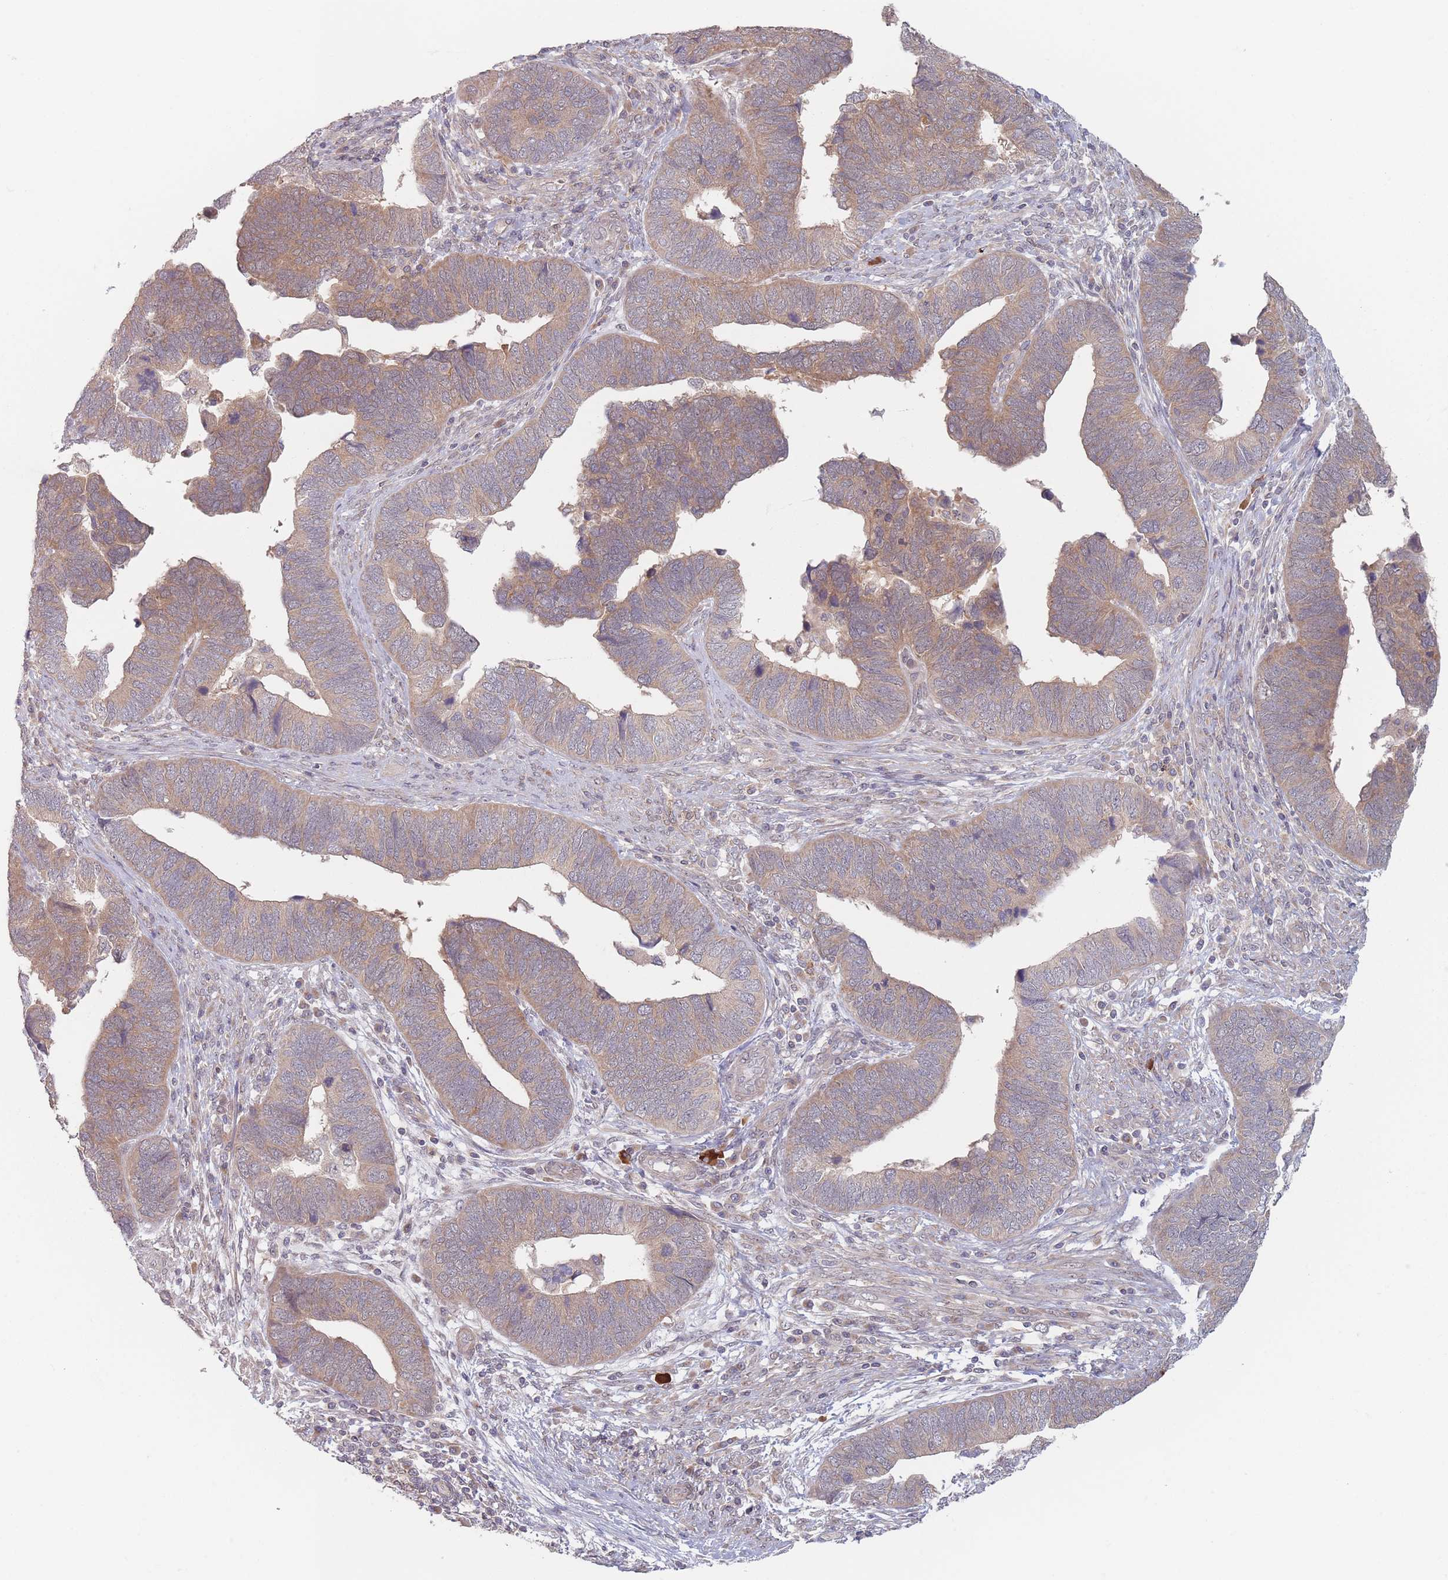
{"staining": {"intensity": "moderate", "quantity": "25%-75%", "location": "cytoplasmic/membranous"}, "tissue": "endometrial cancer", "cell_type": "Tumor cells", "image_type": "cancer", "snomed": [{"axis": "morphology", "description": "Adenocarcinoma, NOS"}, {"axis": "topography", "description": "Endometrium"}], "caption": "Endometrial cancer stained for a protein (brown) exhibits moderate cytoplasmic/membranous positive expression in approximately 25%-75% of tumor cells.", "gene": "PPM1A", "patient": {"sex": "female", "age": 79}}